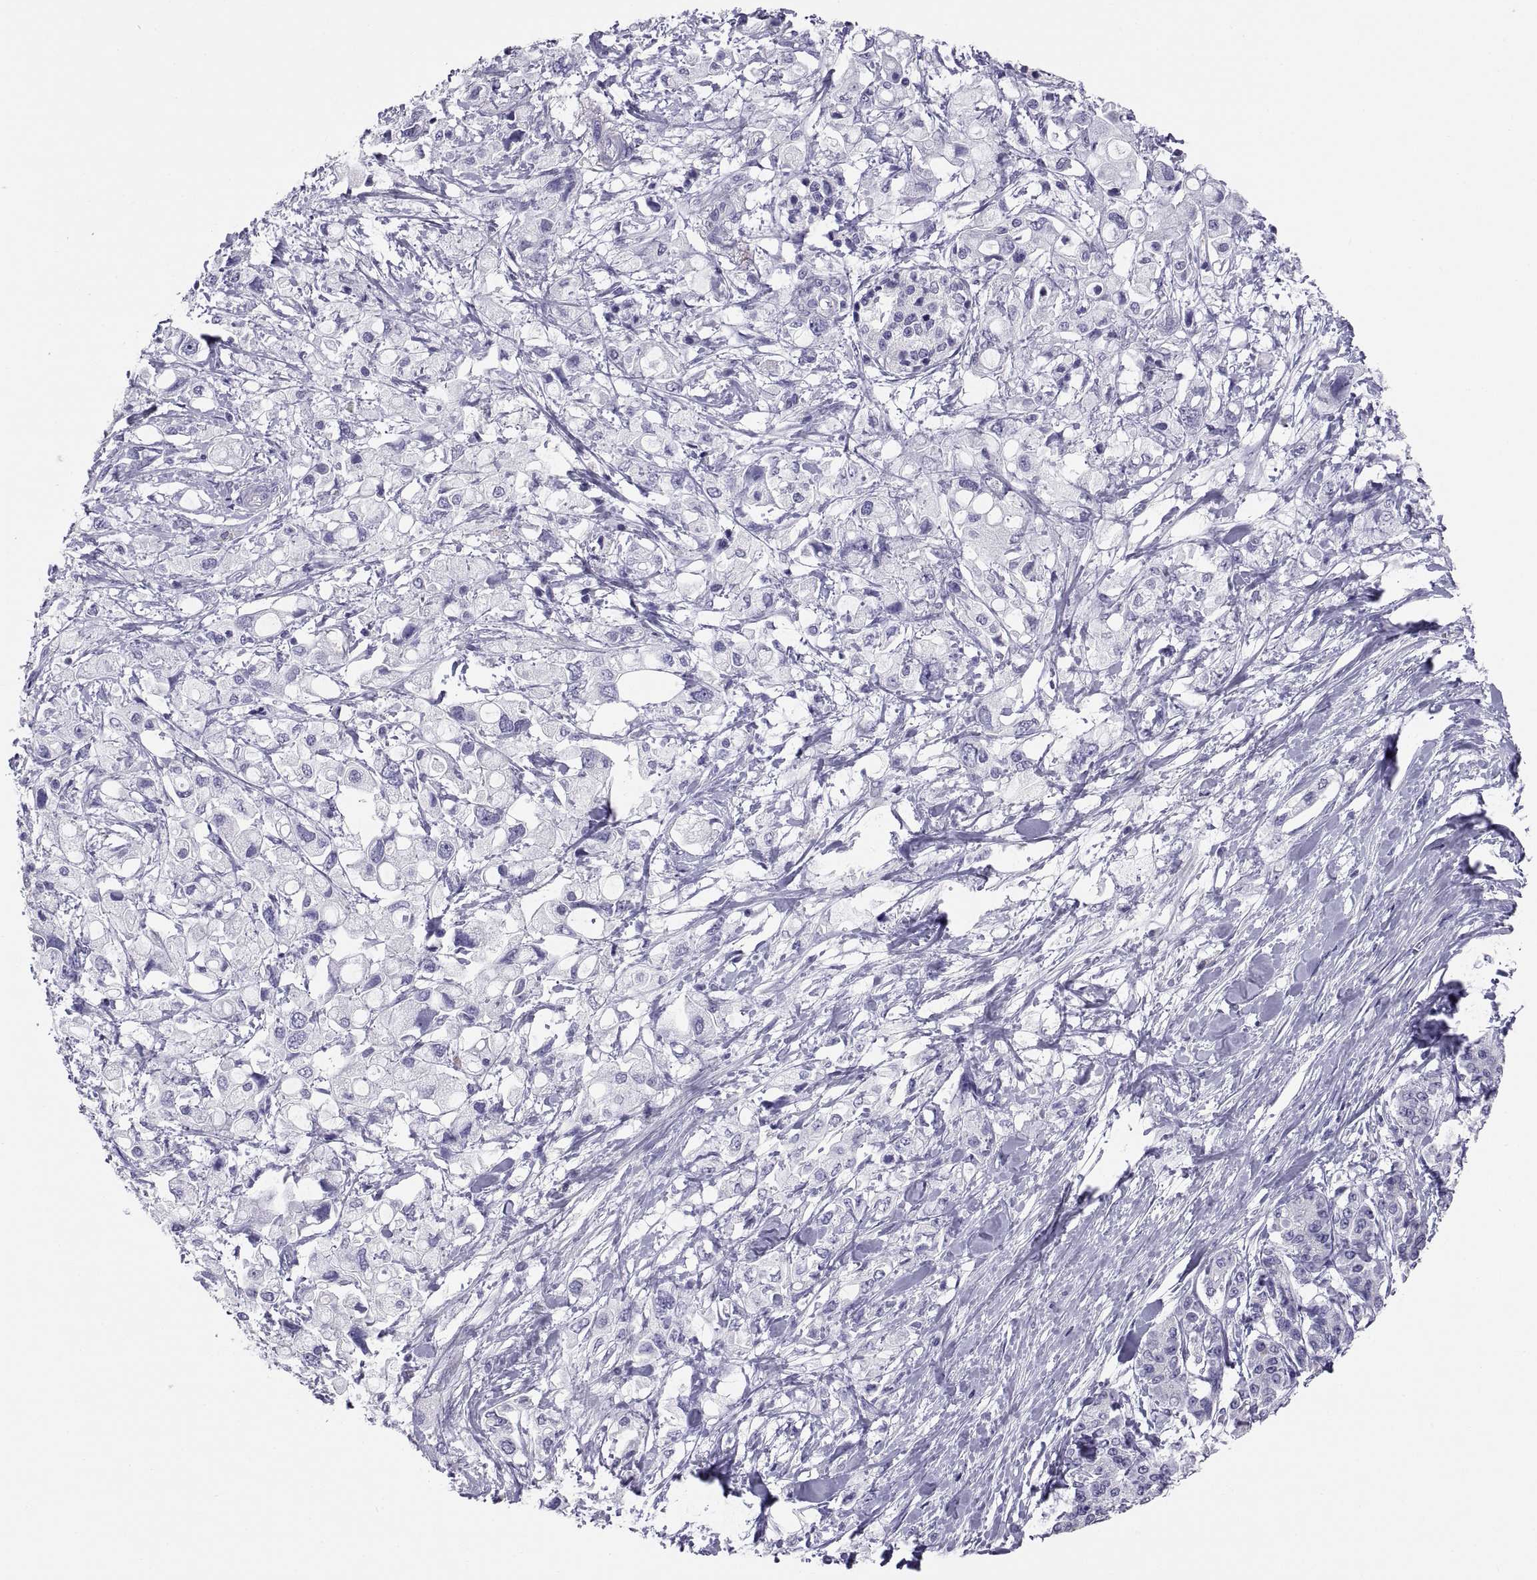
{"staining": {"intensity": "negative", "quantity": "none", "location": "none"}, "tissue": "pancreatic cancer", "cell_type": "Tumor cells", "image_type": "cancer", "snomed": [{"axis": "morphology", "description": "Adenocarcinoma, NOS"}, {"axis": "topography", "description": "Pancreas"}], "caption": "IHC histopathology image of neoplastic tissue: human adenocarcinoma (pancreatic) stained with DAB displays no significant protein expression in tumor cells.", "gene": "FAM170A", "patient": {"sex": "female", "age": 56}}